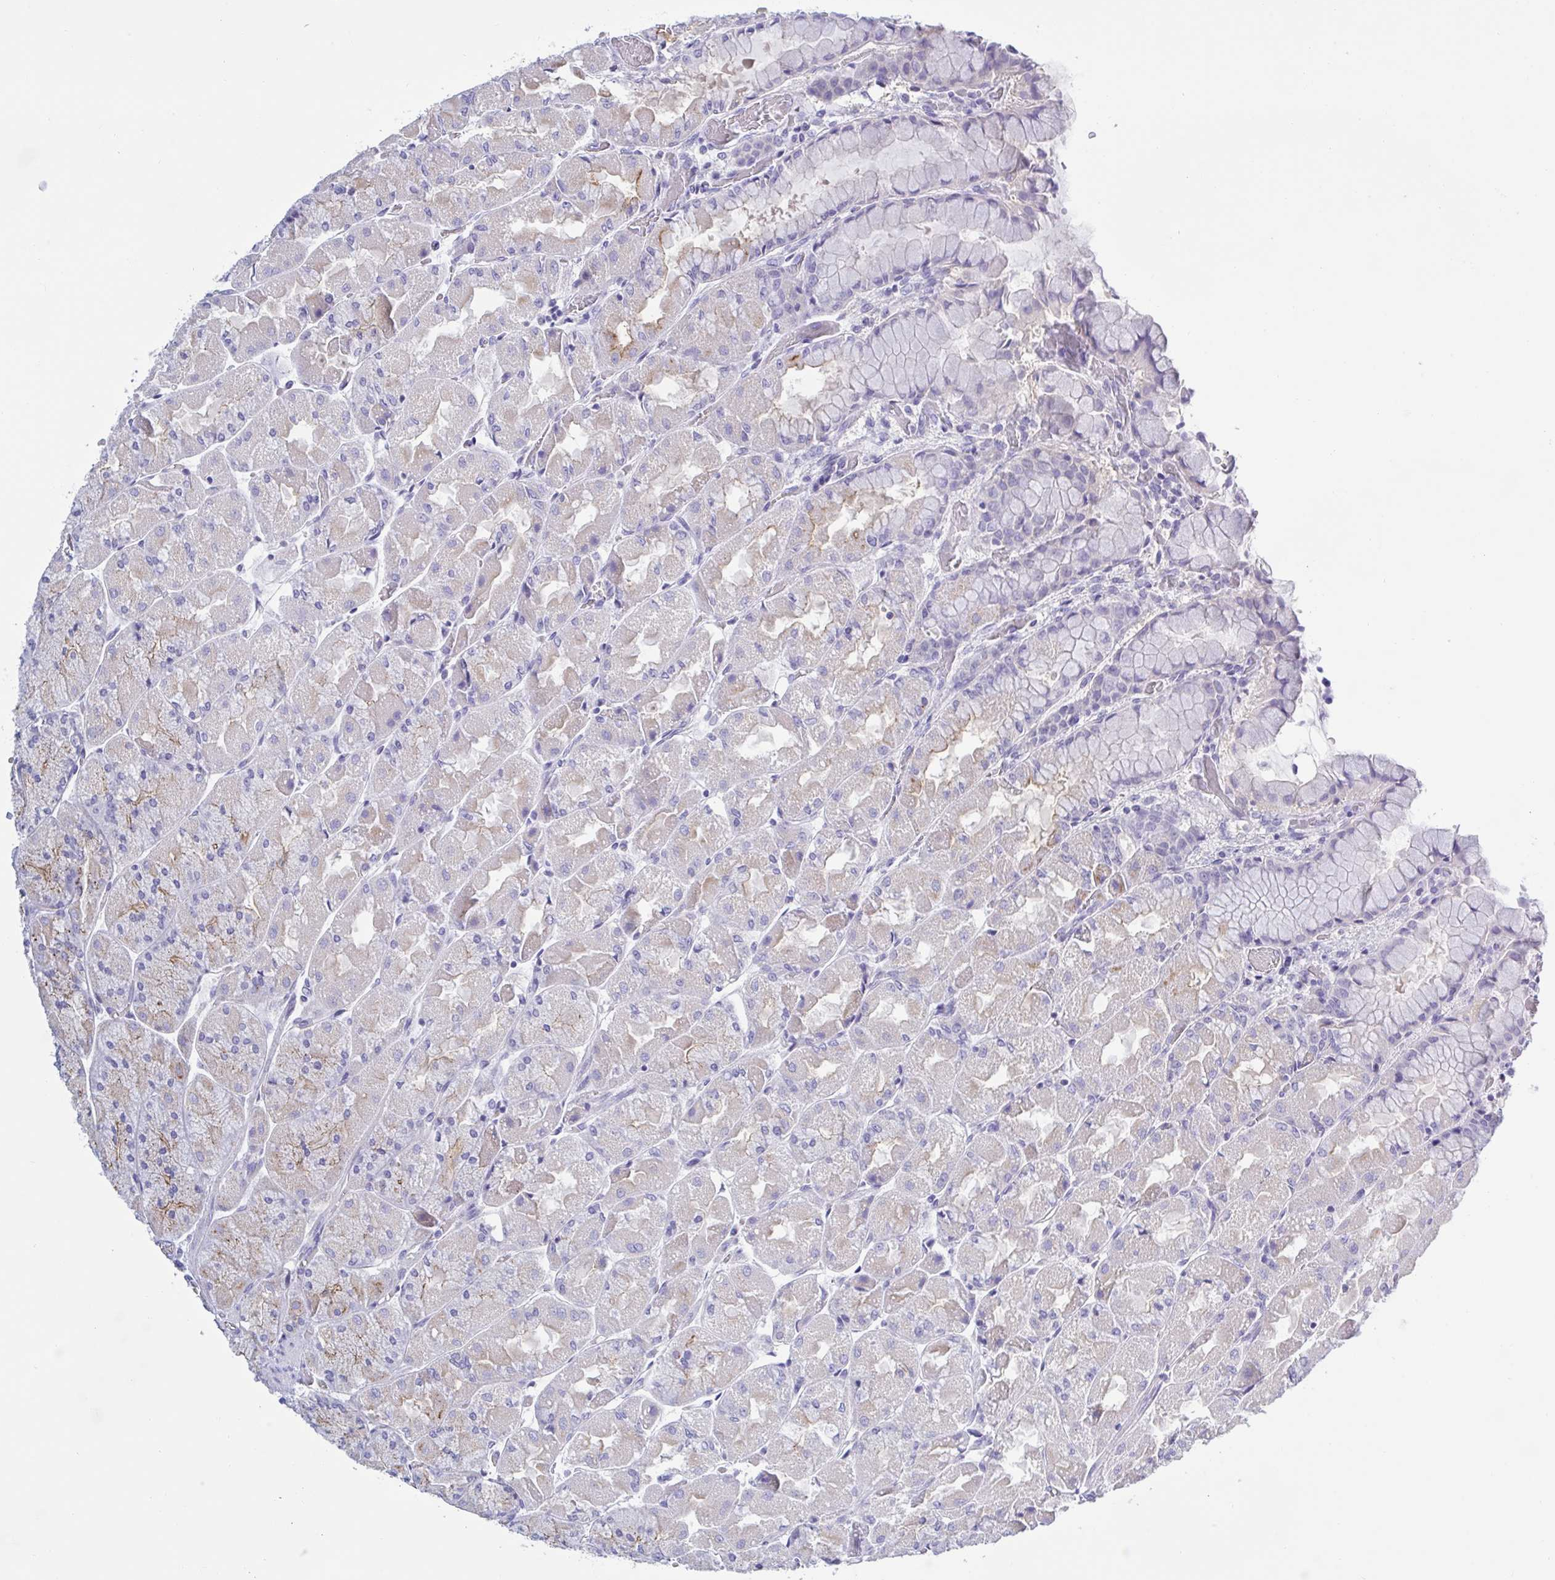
{"staining": {"intensity": "moderate", "quantity": "25%-75%", "location": "cytoplasmic/membranous"}, "tissue": "stomach", "cell_type": "Glandular cells", "image_type": "normal", "snomed": [{"axis": "morphology", "description": "Normal tissue, NOS"}, {"axis": "topography", "description": "Stomach"}], "caption": "The micrograph displays staining of normal stomach, revealing moderate cytoplasmic/membranous protein positivity (brown color) within glandular cells.", "gene": "CHMP5", "patient": {"sex": "female", "age": 61}}